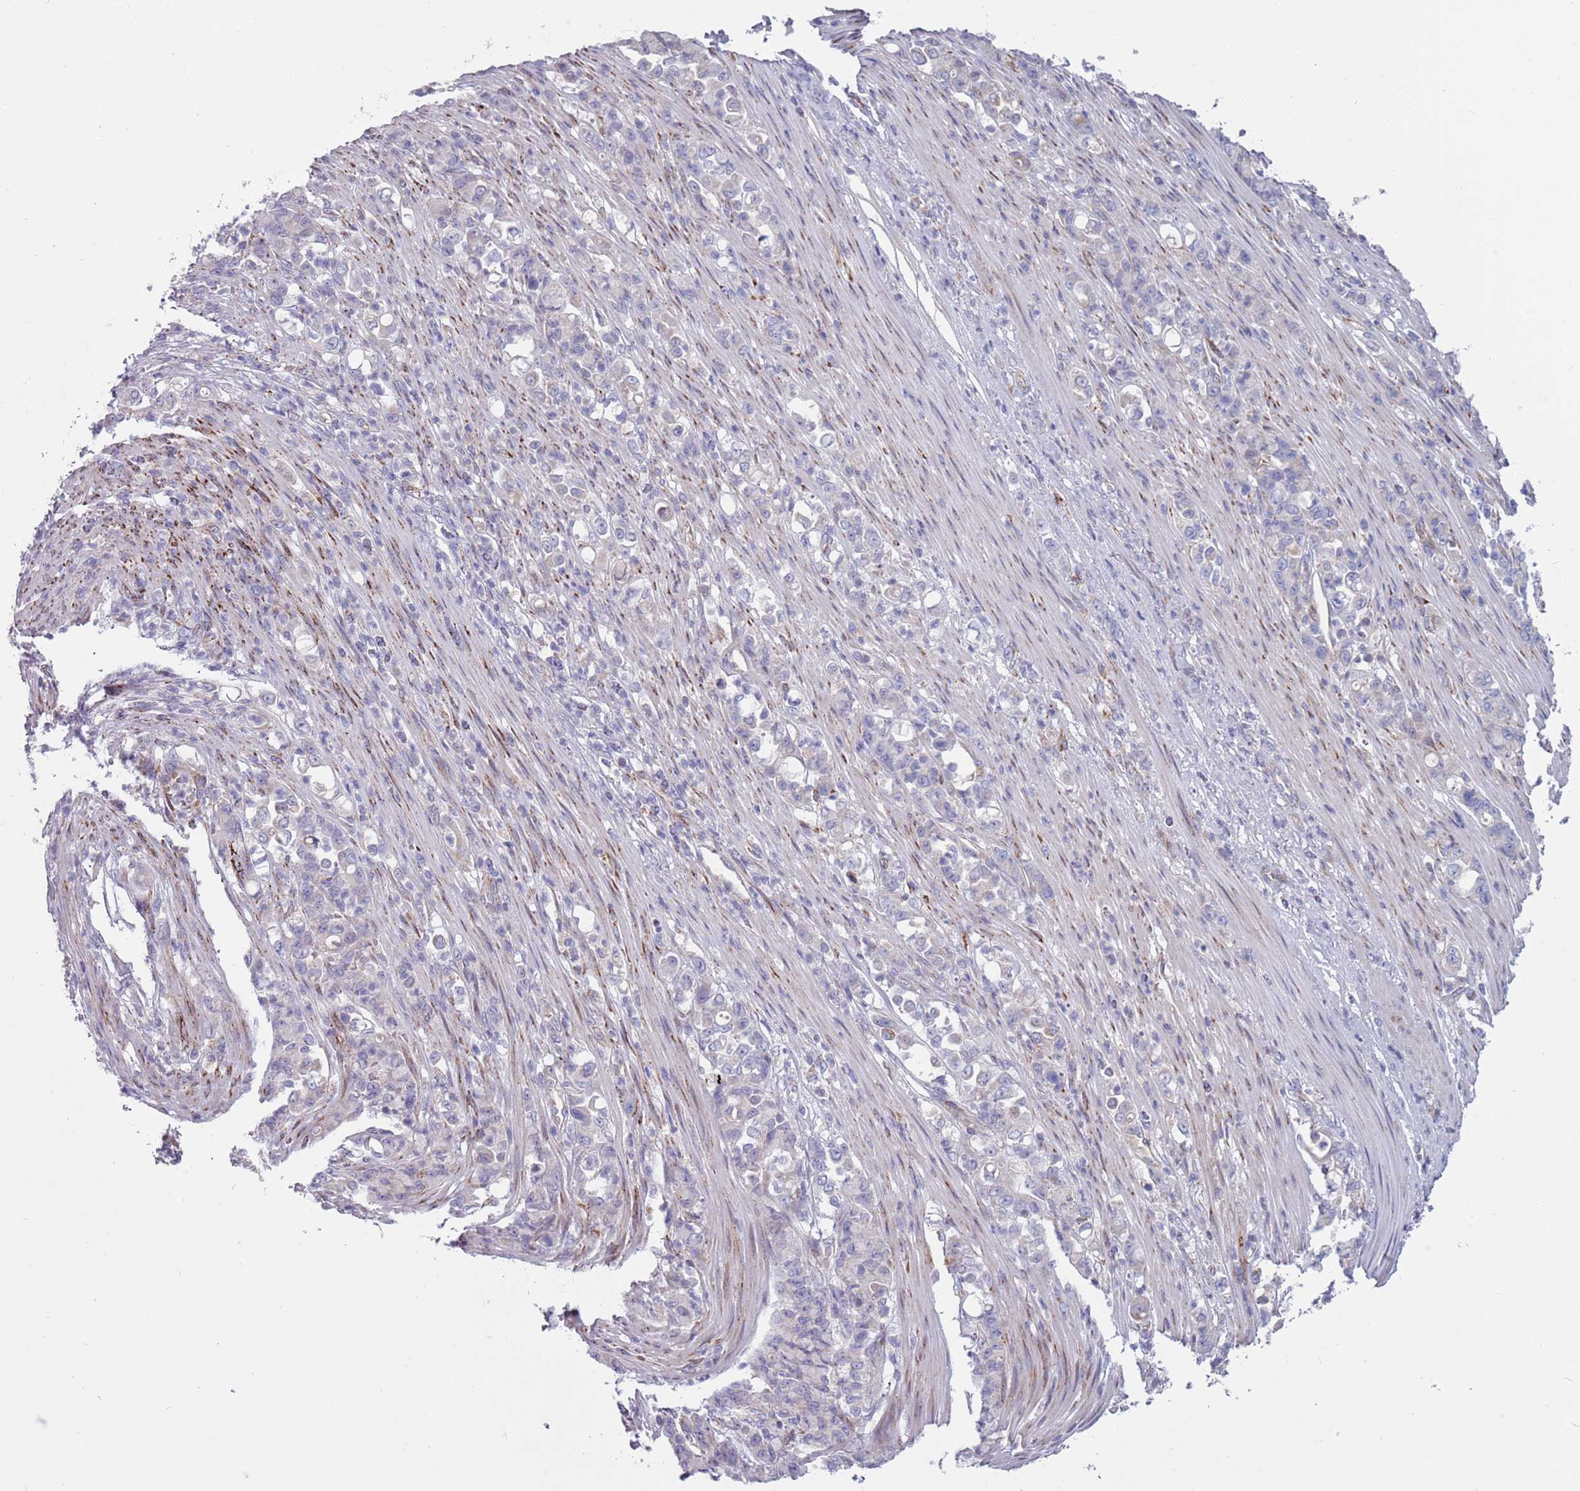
{"staining": {"intensity": "negative", "quantity": "none", "location": "none"}, "tissue": "stomach cancer", "cell_type": "Tumor cells", "image_type": "cancer", "snomed": [{"axis": "morphology", "description": "Normal tissue, NOS"}, {"axis": "morphology", "description": "Adenocarcinoma, NOS"}, {"axis": "topography", "description": "Stomach"}], "caption": "A micrograph of stomach cancer stained for a protein exhibits no brown staining in tumor cells. Nuclei are stained in blue.", "gene": "TYW1", "patient": {"sex": "female", "age": 79}}